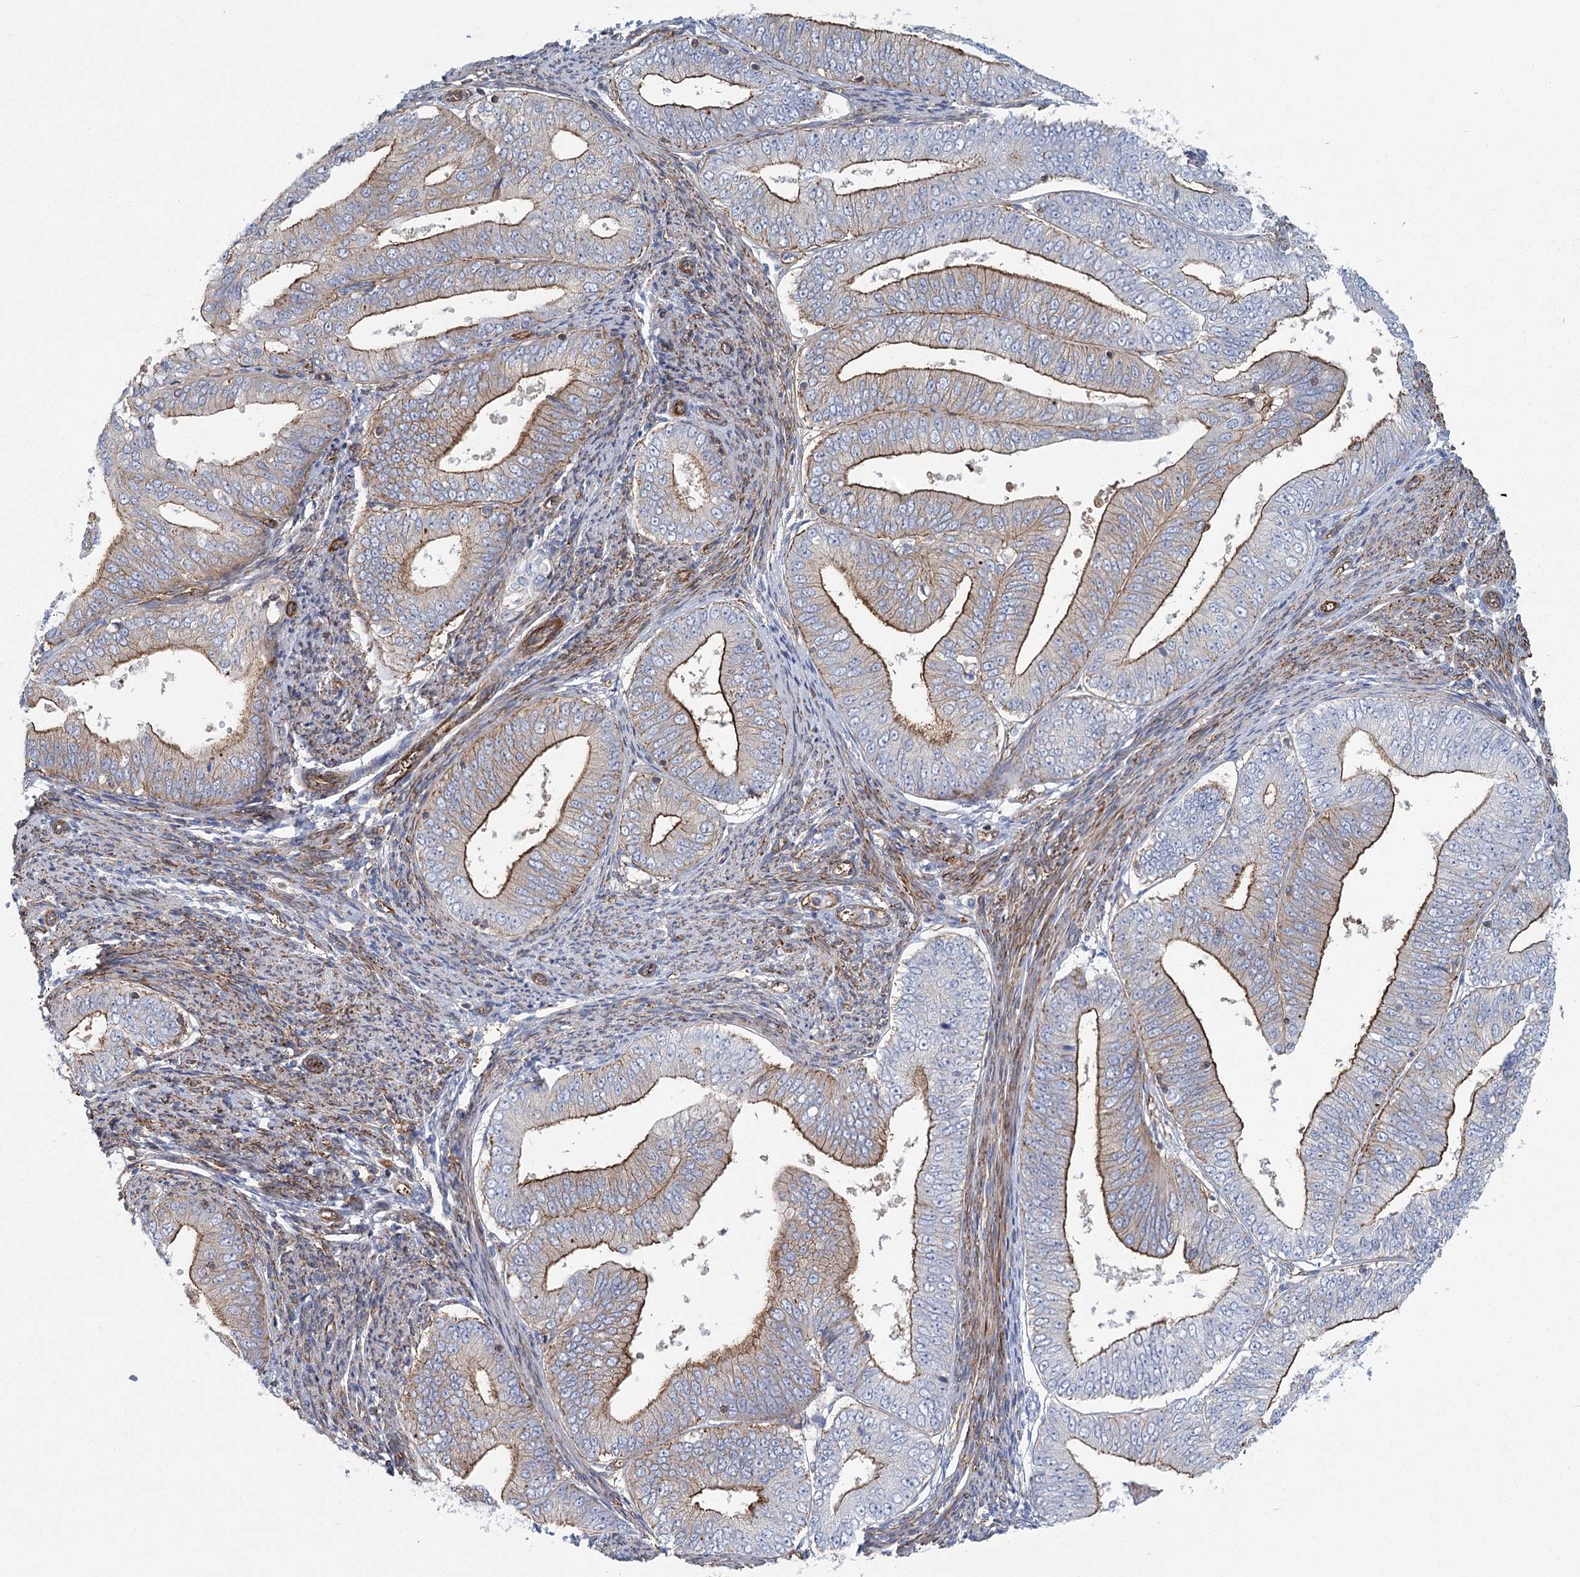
{"staining": {"intensity": "moderate", "quantity": ">75%", "location": "cytoplasmic/membranous"}, "tissue": "endometrial cancer", "cell_type": "Tumor cells", "image_type": "cancer", "snomed": [{"axis": "morphology", "description": "Adenocarcinoma, NOS"}, {"axis": "topography", "description": "Endometrium"}], "caption": "This is a micrograph of immunohistochemistry staining of endometrial adenocarcinoma, which shows moderate positivity in the cytoplasmic/membranous of tumor cells.", "gene": "IFT46", "patient": {"sex": "female", "age": 63}}